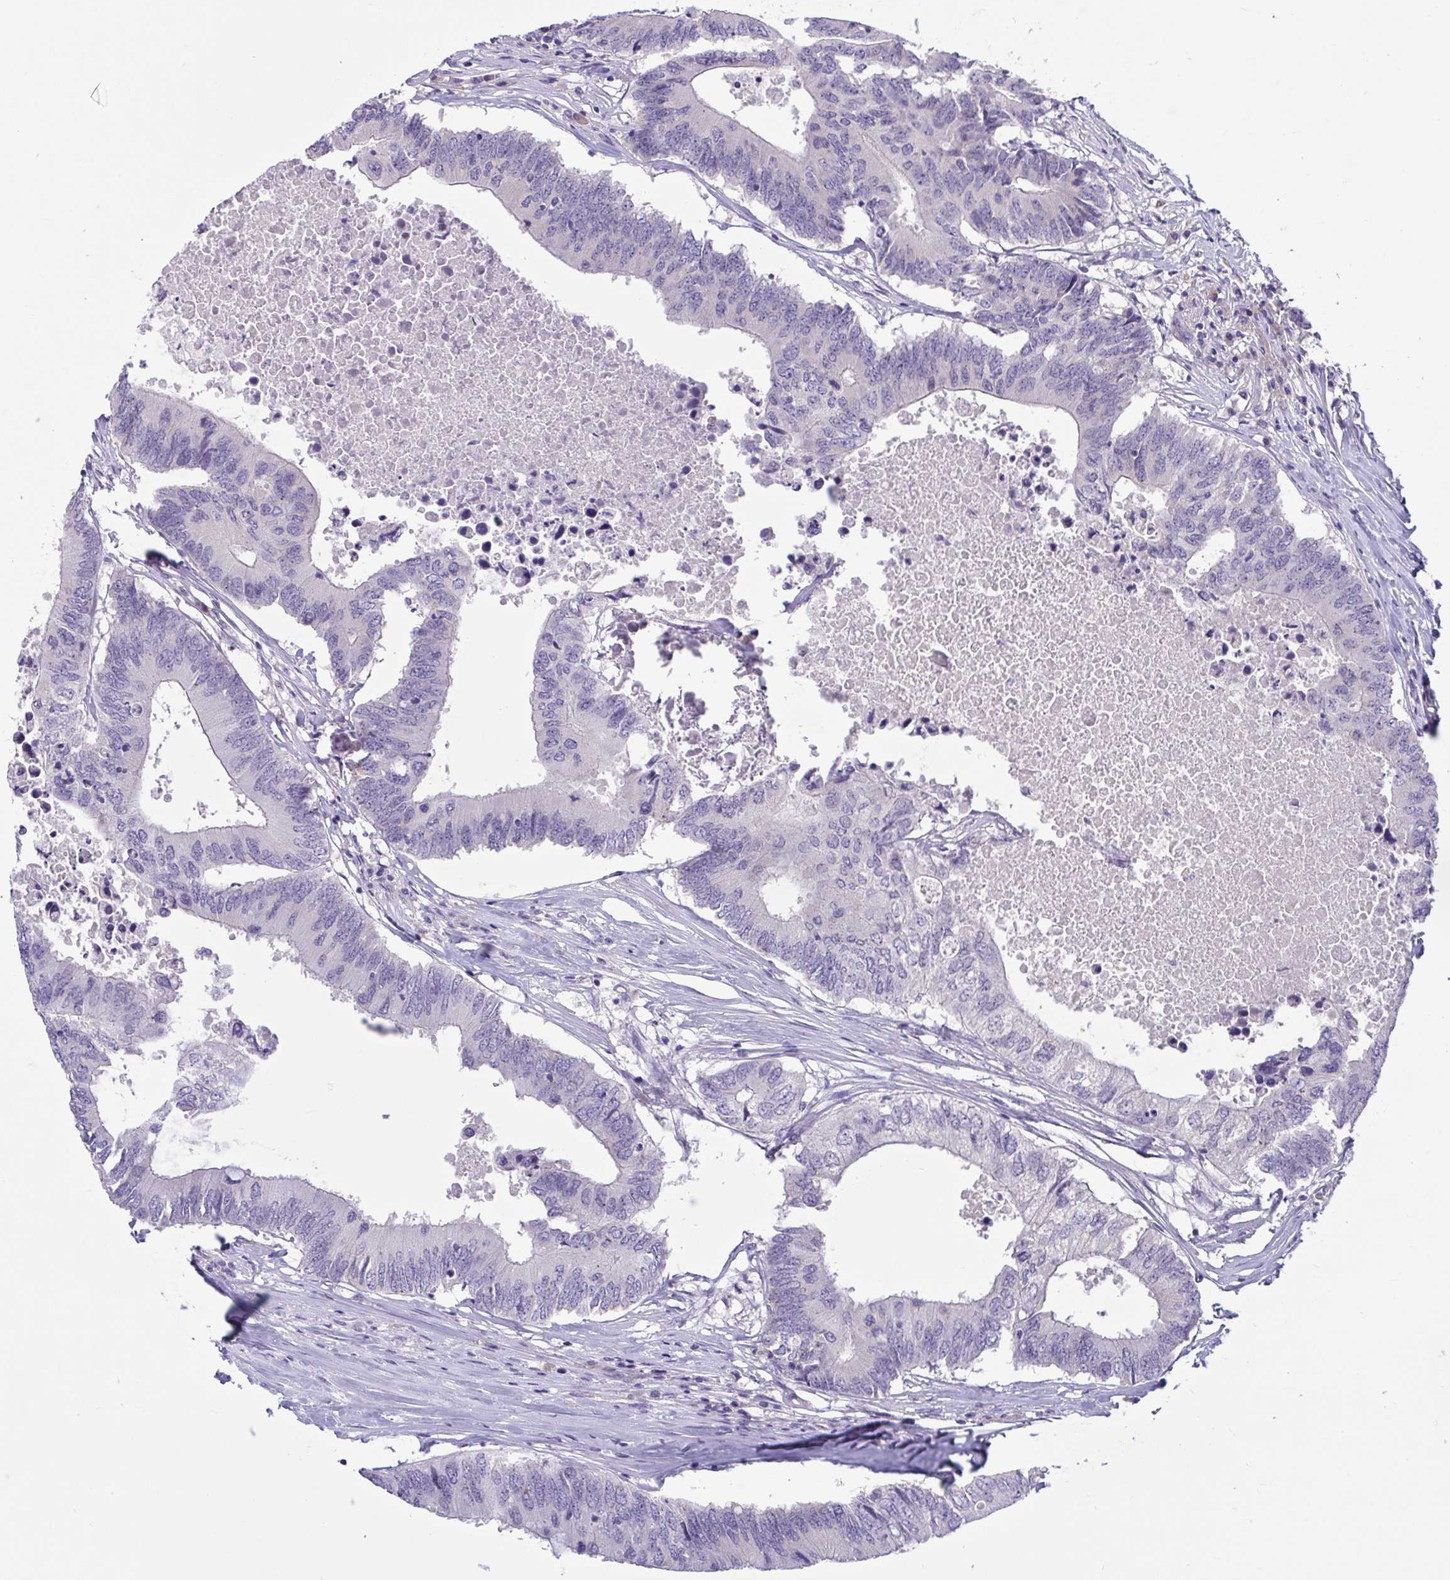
{"staining": {"intensity": "negative", "quantity": "none", "location": "none"}, "tissue": "colorectal cancer", "cell_type": "Tumor cells", "image_type": "cancer", "snomed": [{"axis": "morphology", "description": "Adenocarcinoma, NOS"}, {"axis": "topography", "description": "Colon"}], "caption": "There is no significant positivity in tumor cells of colorectal cancer (adenocarcinoma).", "gene": "CNGB3", "patient": {"sex": "male", "age": 71}}